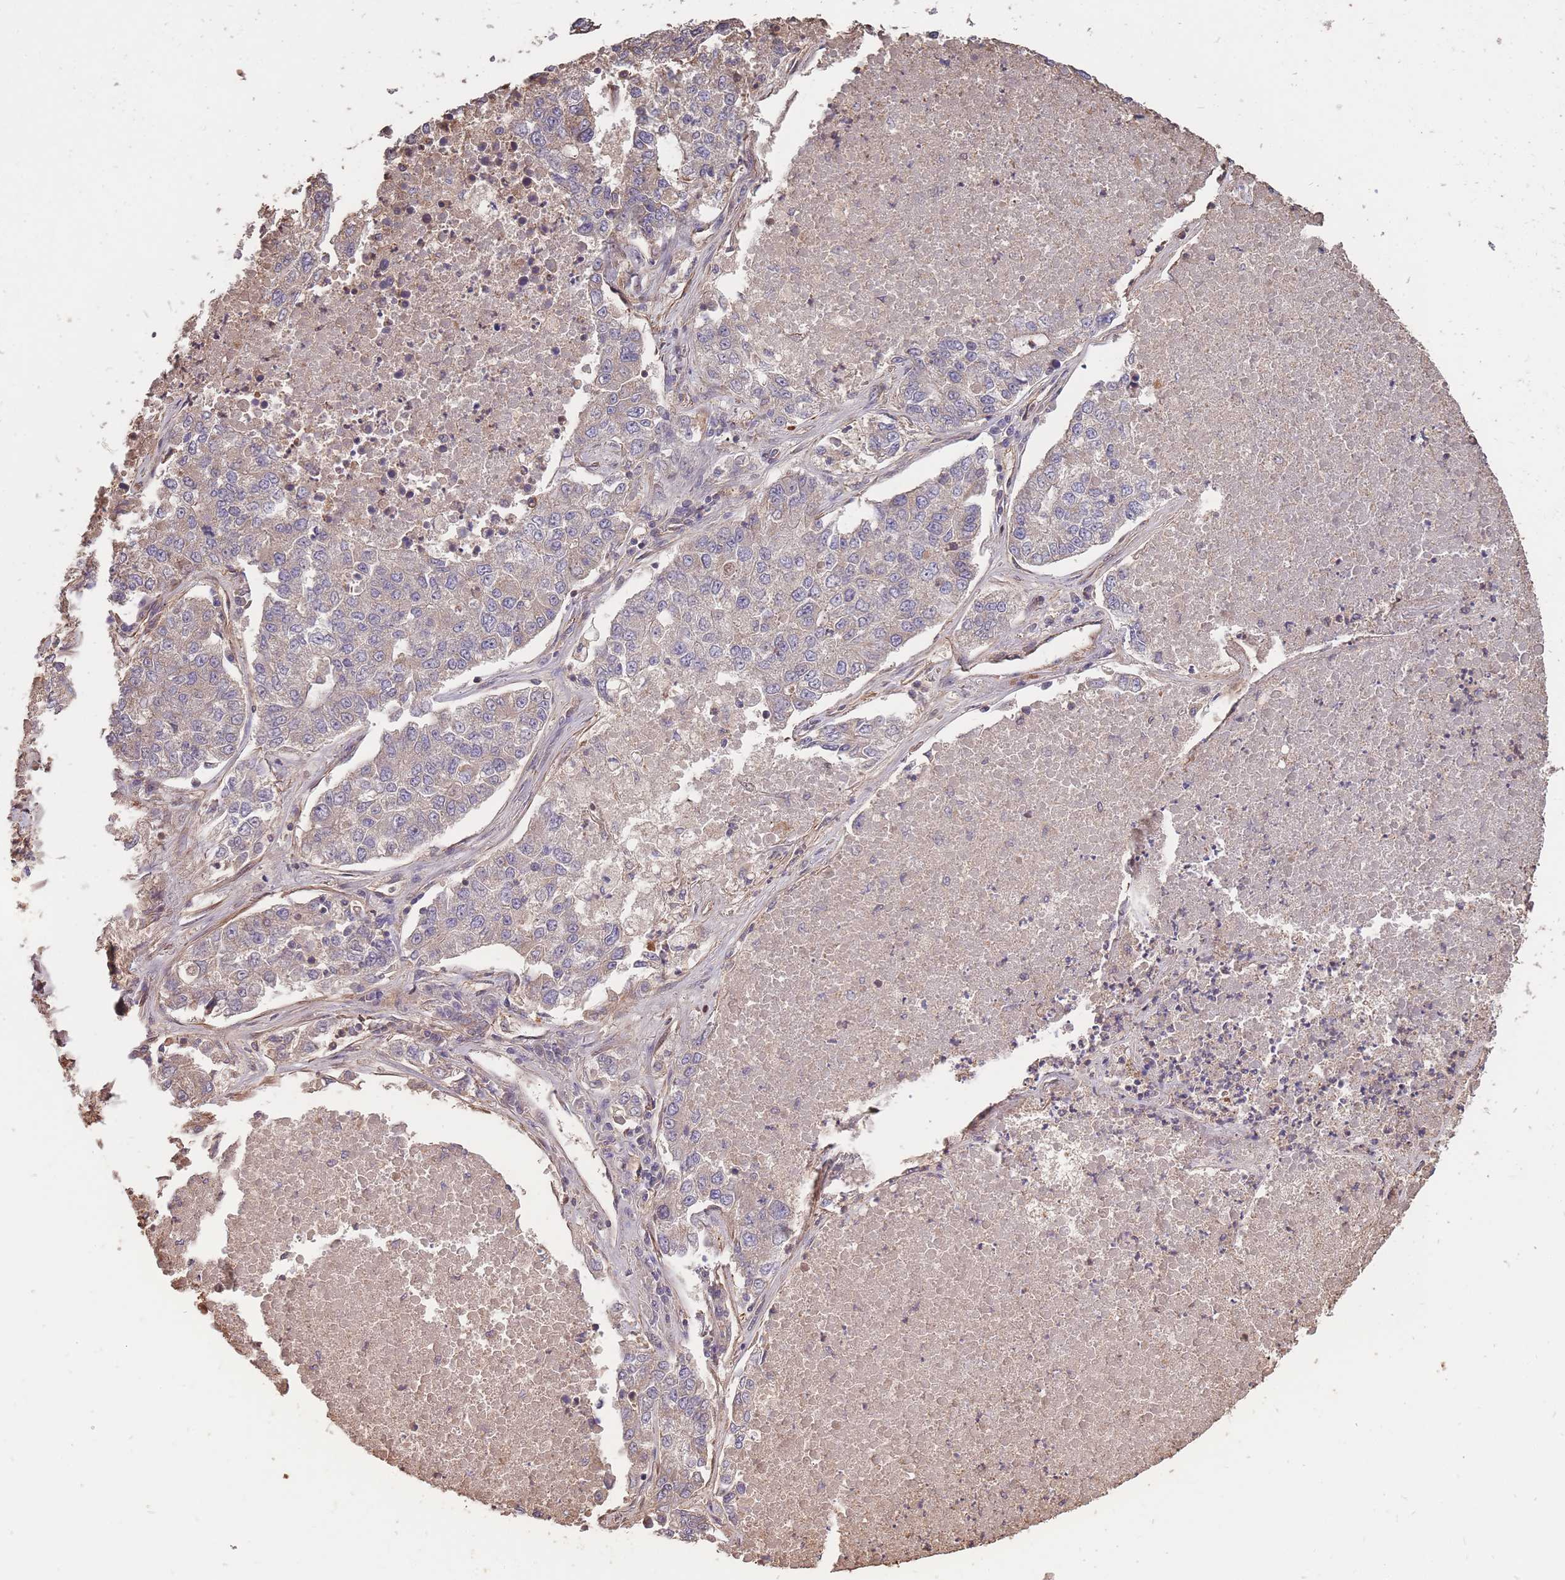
{"staining": {"intensity": "negative", "quantity": "none", "location": "none"}, "tissue": "lung cancer", "cell_type": "Tumor cells", "image_type": "cancer", "snomed": [{"axis": "morphology", "description": "Adenocarcinoma, NOS"}, {"axis": "topography", "description": "Lung"}], "caption": "There is no significant positivity in tumor cells of lung cancer (adenocarcinoma).", "gene": "ARMH3", "patient": {"sex": "male", "age": 49}}